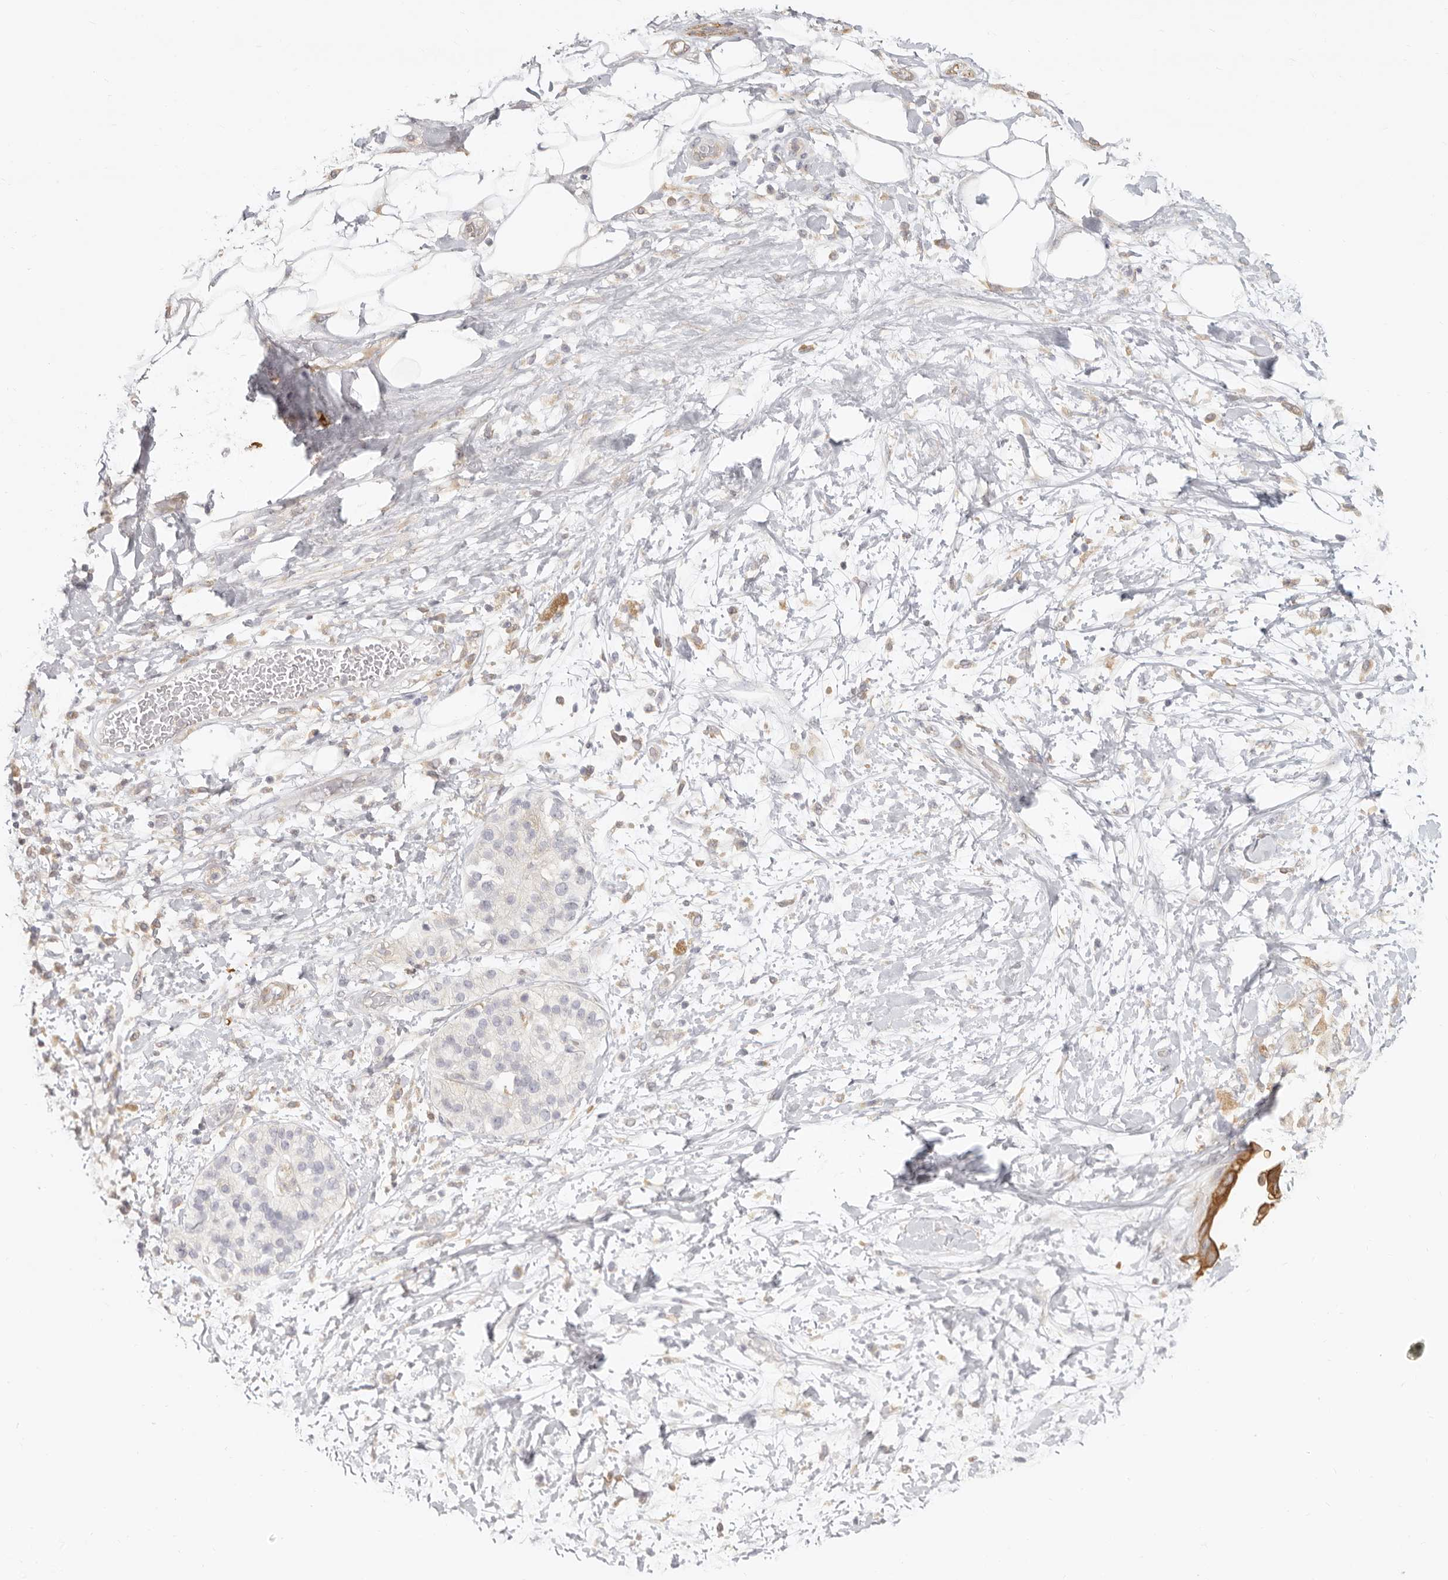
{"staining": {"intensity": "negative", "quantity": "none", "location": "none"}, "tissue": "adipose tissue", "cell_type": "Adipocytes", "image_type": "normal", "snomed": [{"axis": "morphology", "description": "Normal tissue, NOS"}, {"axis": "morphology", "description": "Adenocarcinoma, NOS"}, {"axis": "topography", "description": "Duodenum"}, {"axis": "topography", "description": "Peripheral nerve tissue"}], "caption": "Image shows no significant protein expression in adipocytes of normal adipose tissue. Brightfield microscopy of immunohistochemistry (IHC) stained with DAB (brown) and hematoxylin (blue), captured at high magnification.", "gene": "NIBAN1", "patient": {"sex": "female", "age": 60}}